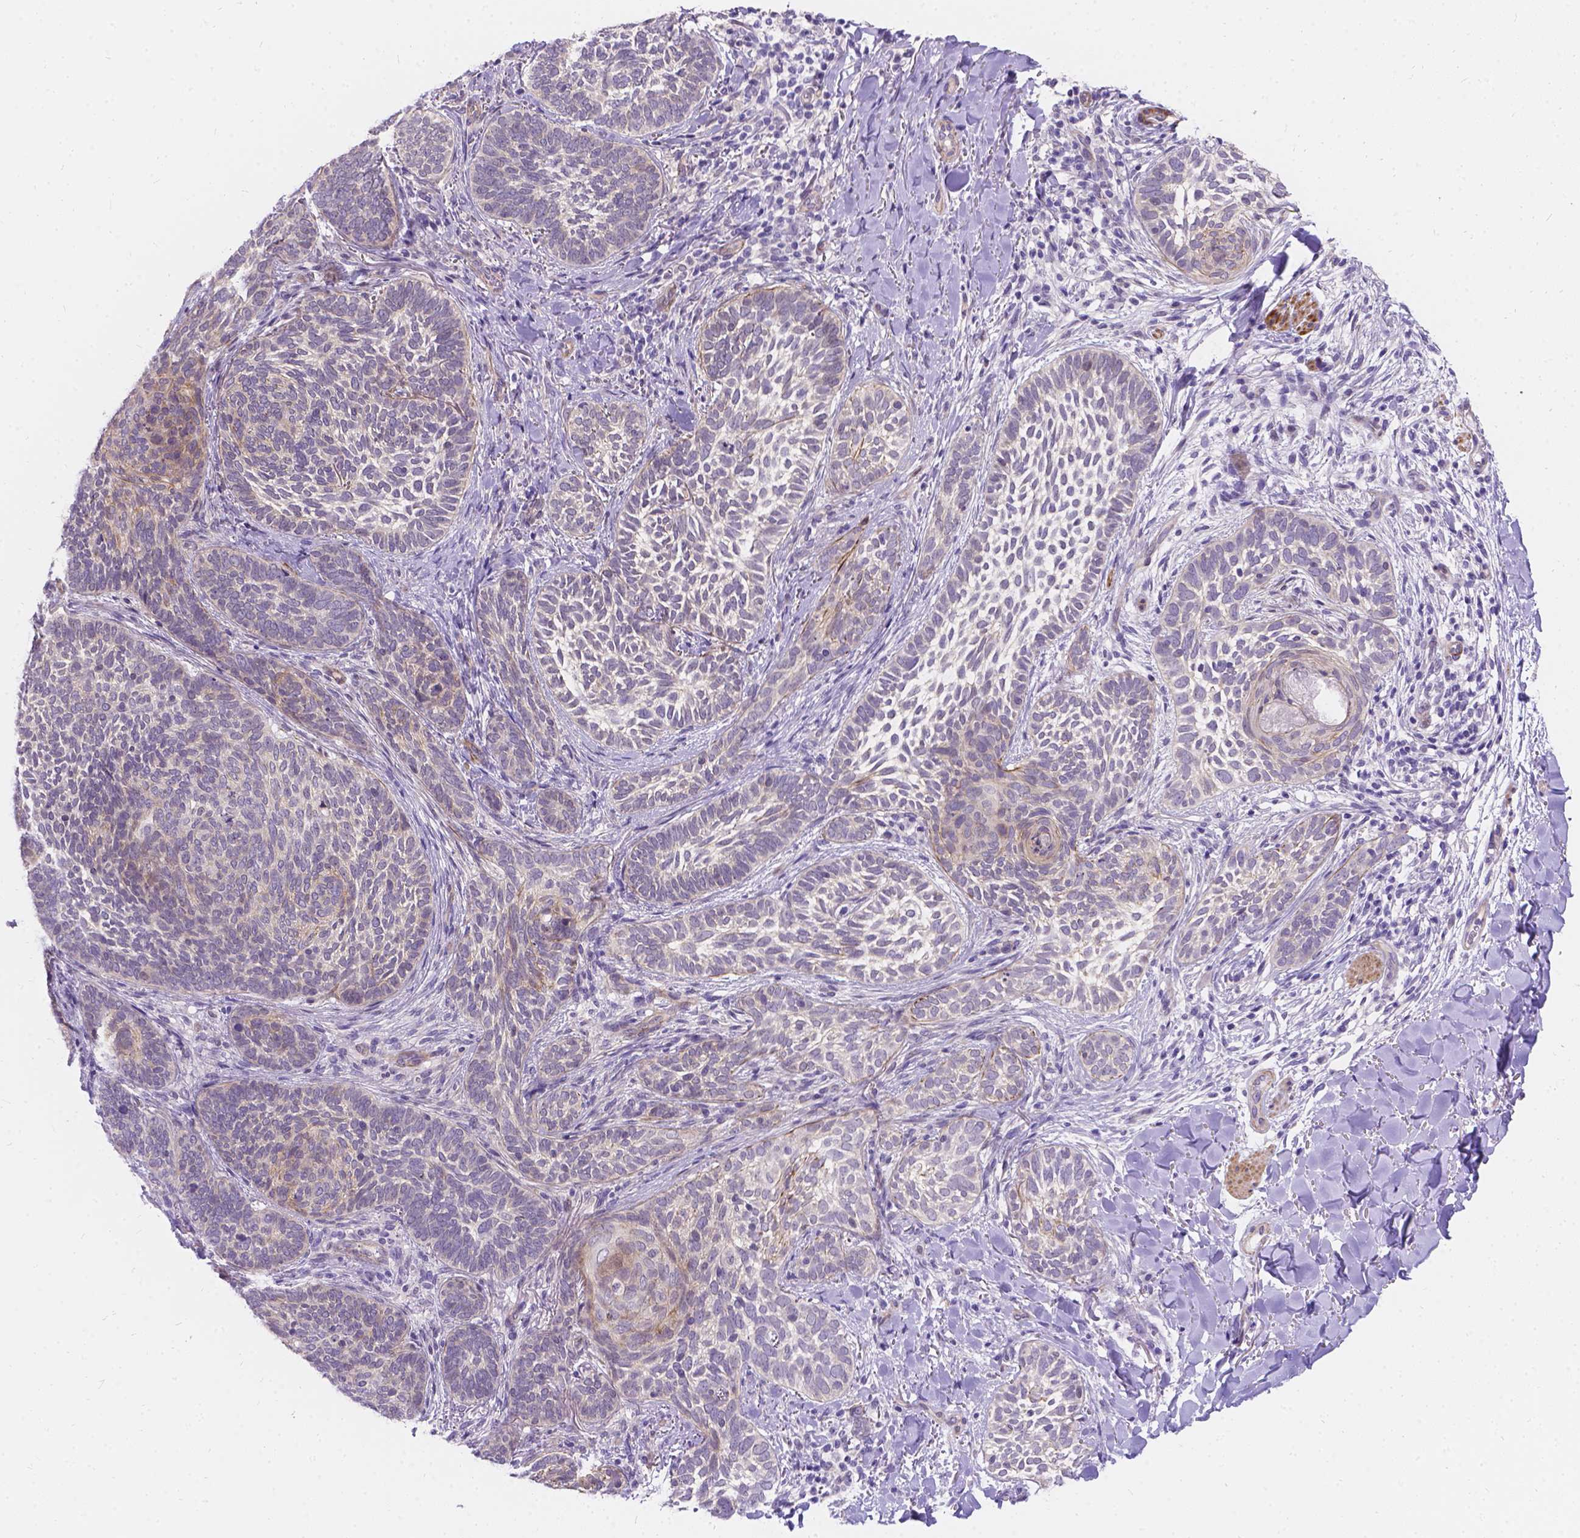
{"staining": {"intensity": "negative", "quantity": "none", "location": "none"}, "tissue": "skin cancer", "cell_type": "Tumor cells", "image_type": "cancer", "snomed": [{"axis": "morphology", "description": "Normal tissue, NOS"}, {"axis": "morphology", "description": "Basal cell carcinoma"}, {"axis": "topography", "description": "Skin"}], "caption": "This is an immunohistochemistry image of human skin basal cell carcinoma. There is no staining in tumor cells.", "gene": "PALS1", "patient": {"sex": "male", "age": 46}}